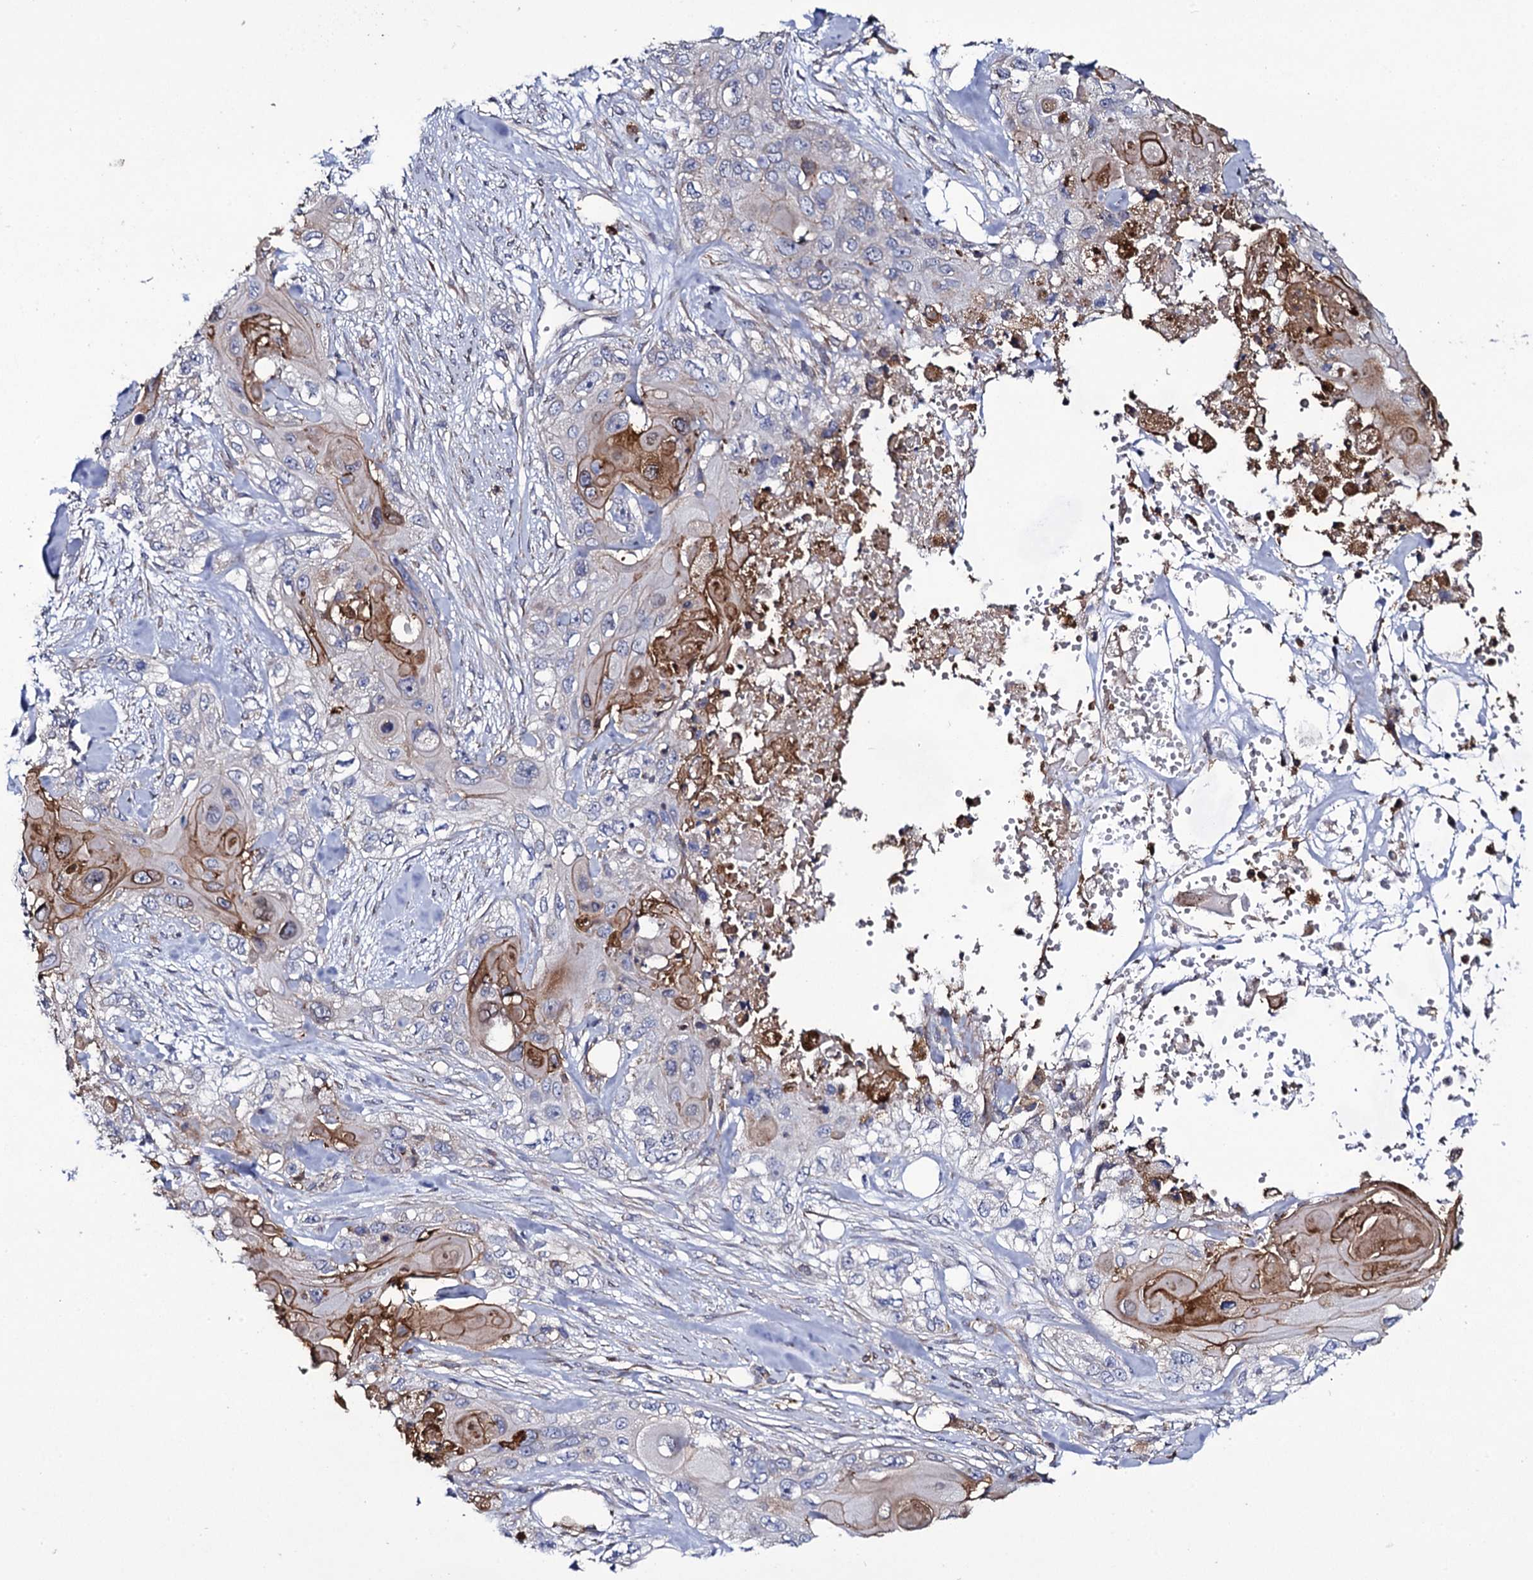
{"staining": {"intensity": "strong", "quantity": "<25%", "location": "cytoplasmic/membranous"}, "tissue": "skin cancer", "cell_type": "Tumor cells", "image_type": "cancer", "snomed": [{"axis": "morphology", "description": "Normal tissue, NOS"}, {"axis": "morphology", "description": "Squamous cell carcinoma, NOS"}, {"axis": "topography", "description": "Skin"}], "caption": "Human skin cancer (squamous cell carcinoma) stained with a protein marker shows strong staining in tumor cells.", "gene": "TTC23", "patient": {"sex": "male", "age": 72}}